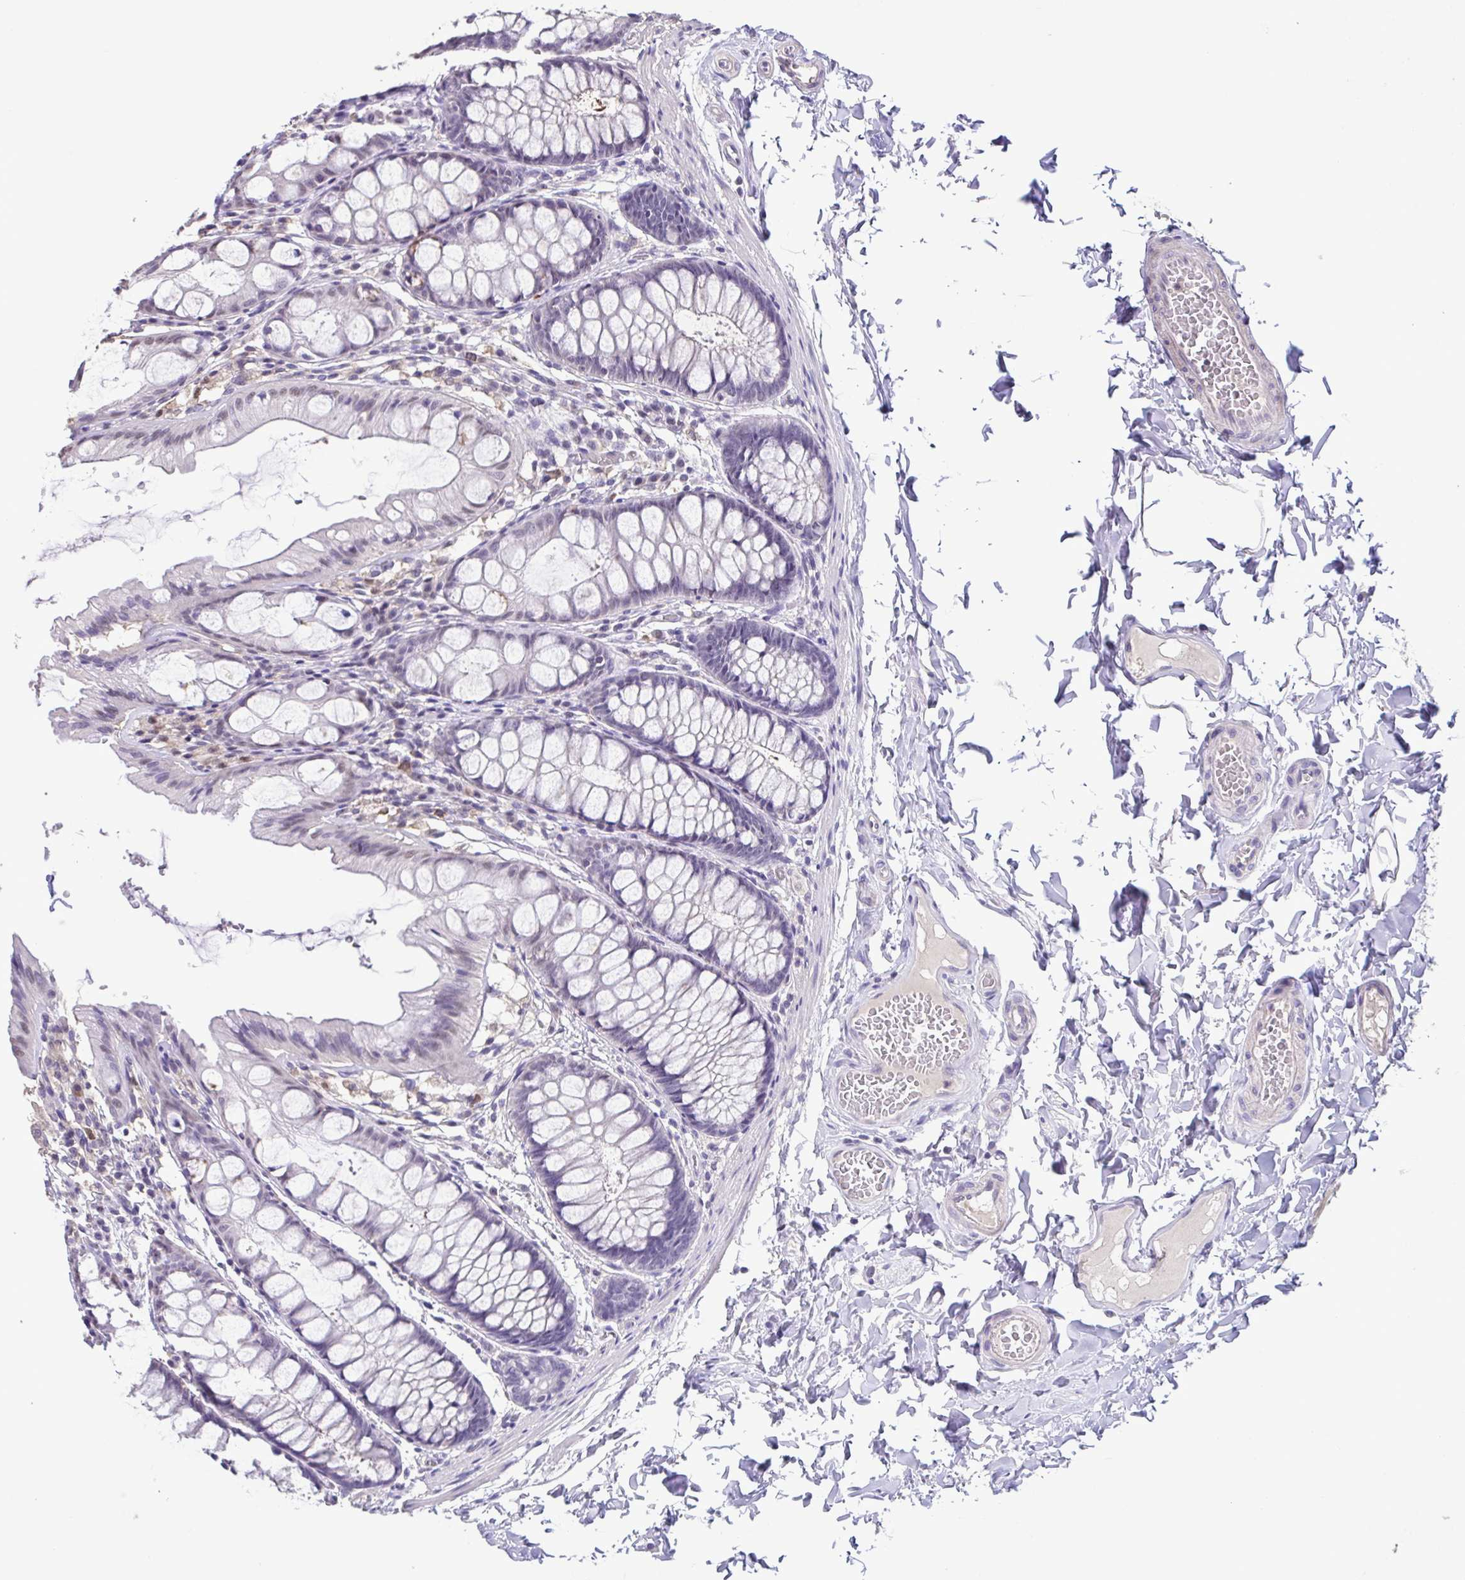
{"staining": {"intensity": "negative", "quantity": "none", "location": "none"}, "tissue": "colon", "cell_type": "Endothelial cells", "image_type": "normal", "snomed": [{"axis": "morphology", "description": "Normal tissue, NOS"}, {"axis": "topography", "description": "Colon"}], "caption": "Immunohistochemistry (IHC) photomicrograph of normal human colon stained for a protein (brown), which displays no expression in endothelial cells.", "gene": "ACTRT3", "patient": {"sex": "male", "age": 47}}